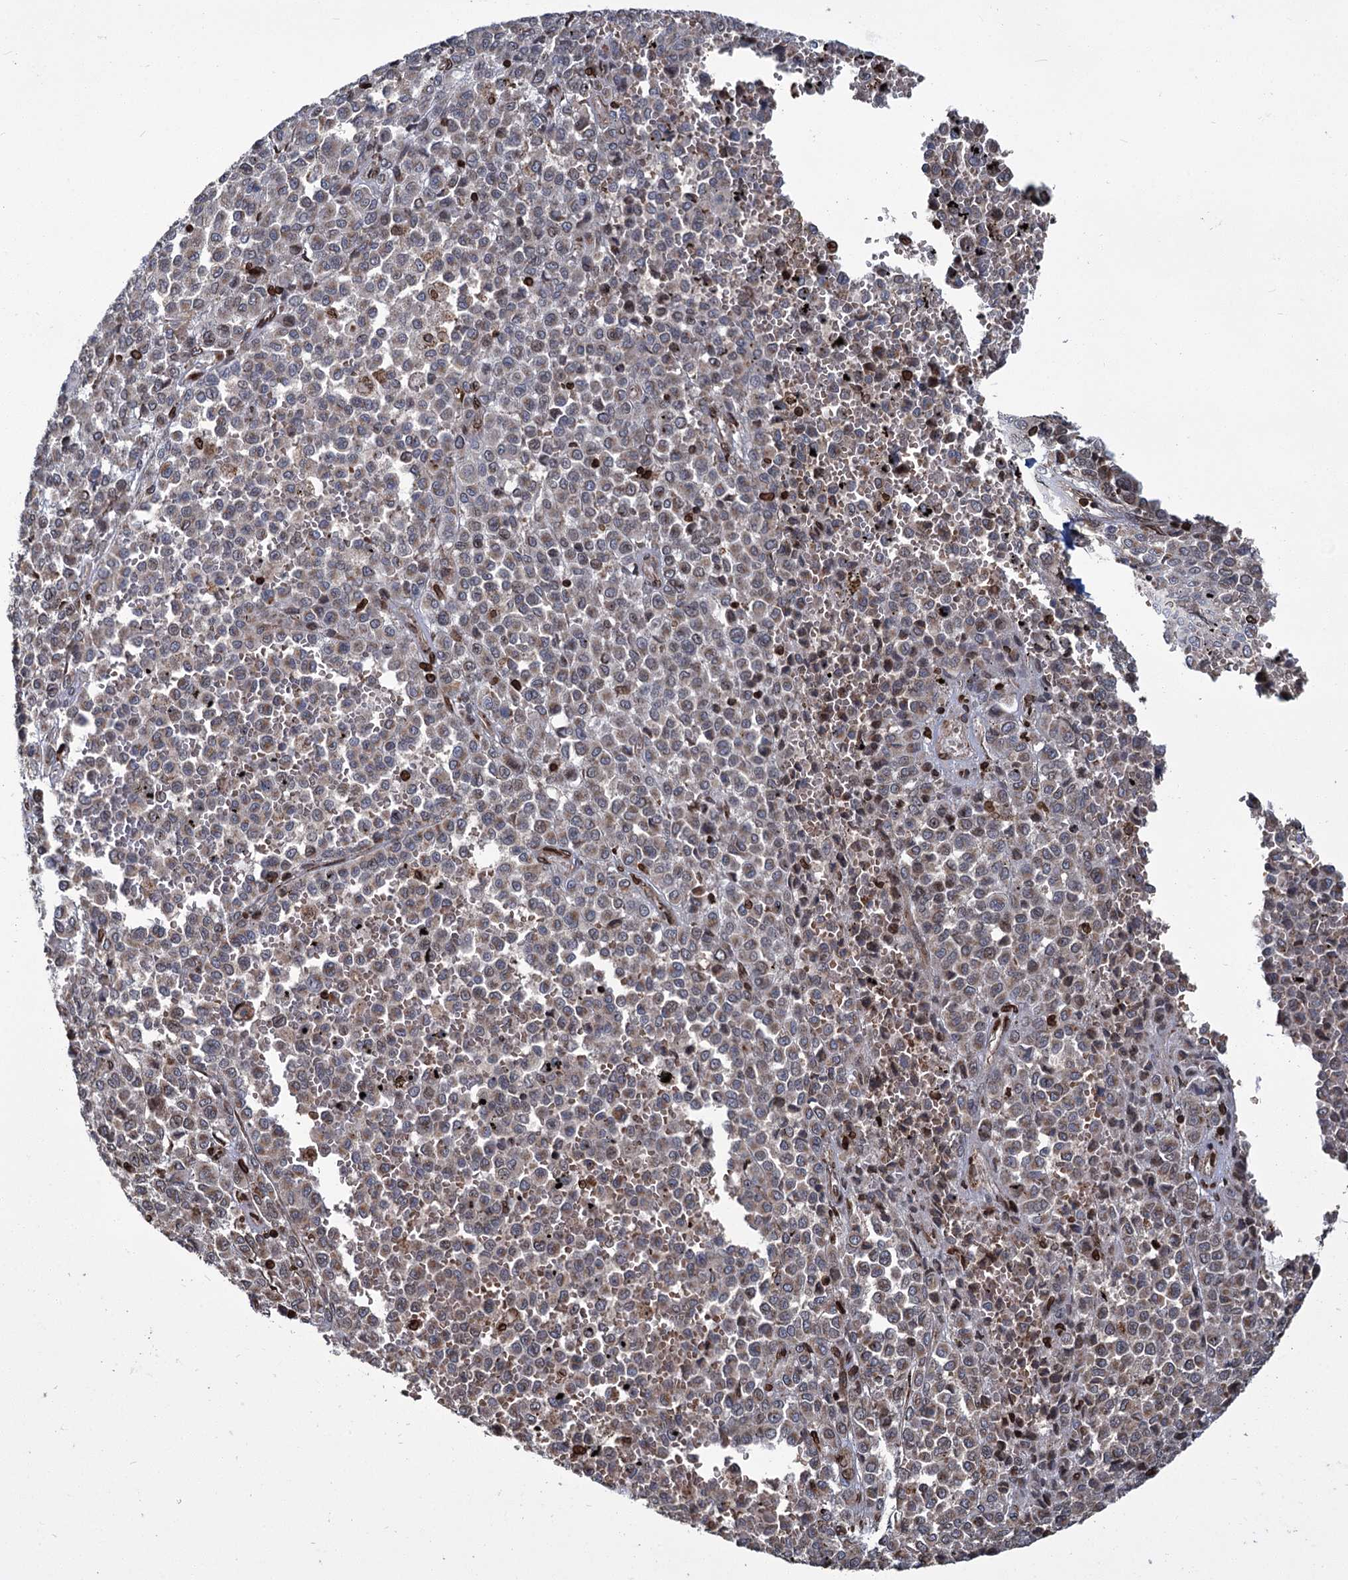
{"staining": {"intensity": "weak", "quantity": "25%-75%", "location": "cytoplasmic/membranous"}, "tissue": "melanoma", "cell_type": "Tumor cells", "image_type": "cancer", "snomed": [{"axis": "morphology", "description": "Malignant melanoma, Metastatic site"}, {"axis": "topography", "description": "Pancreas"}], "caption": "DAB immunohistochemical staining of malignant melanoma (metastatic site) shows weak cytoplasmic/membranous protein positivity in approximately 25%-75% of tumor cells.", "gene": "CFAP46", "patient": {"sex": "female", "age": 30}}